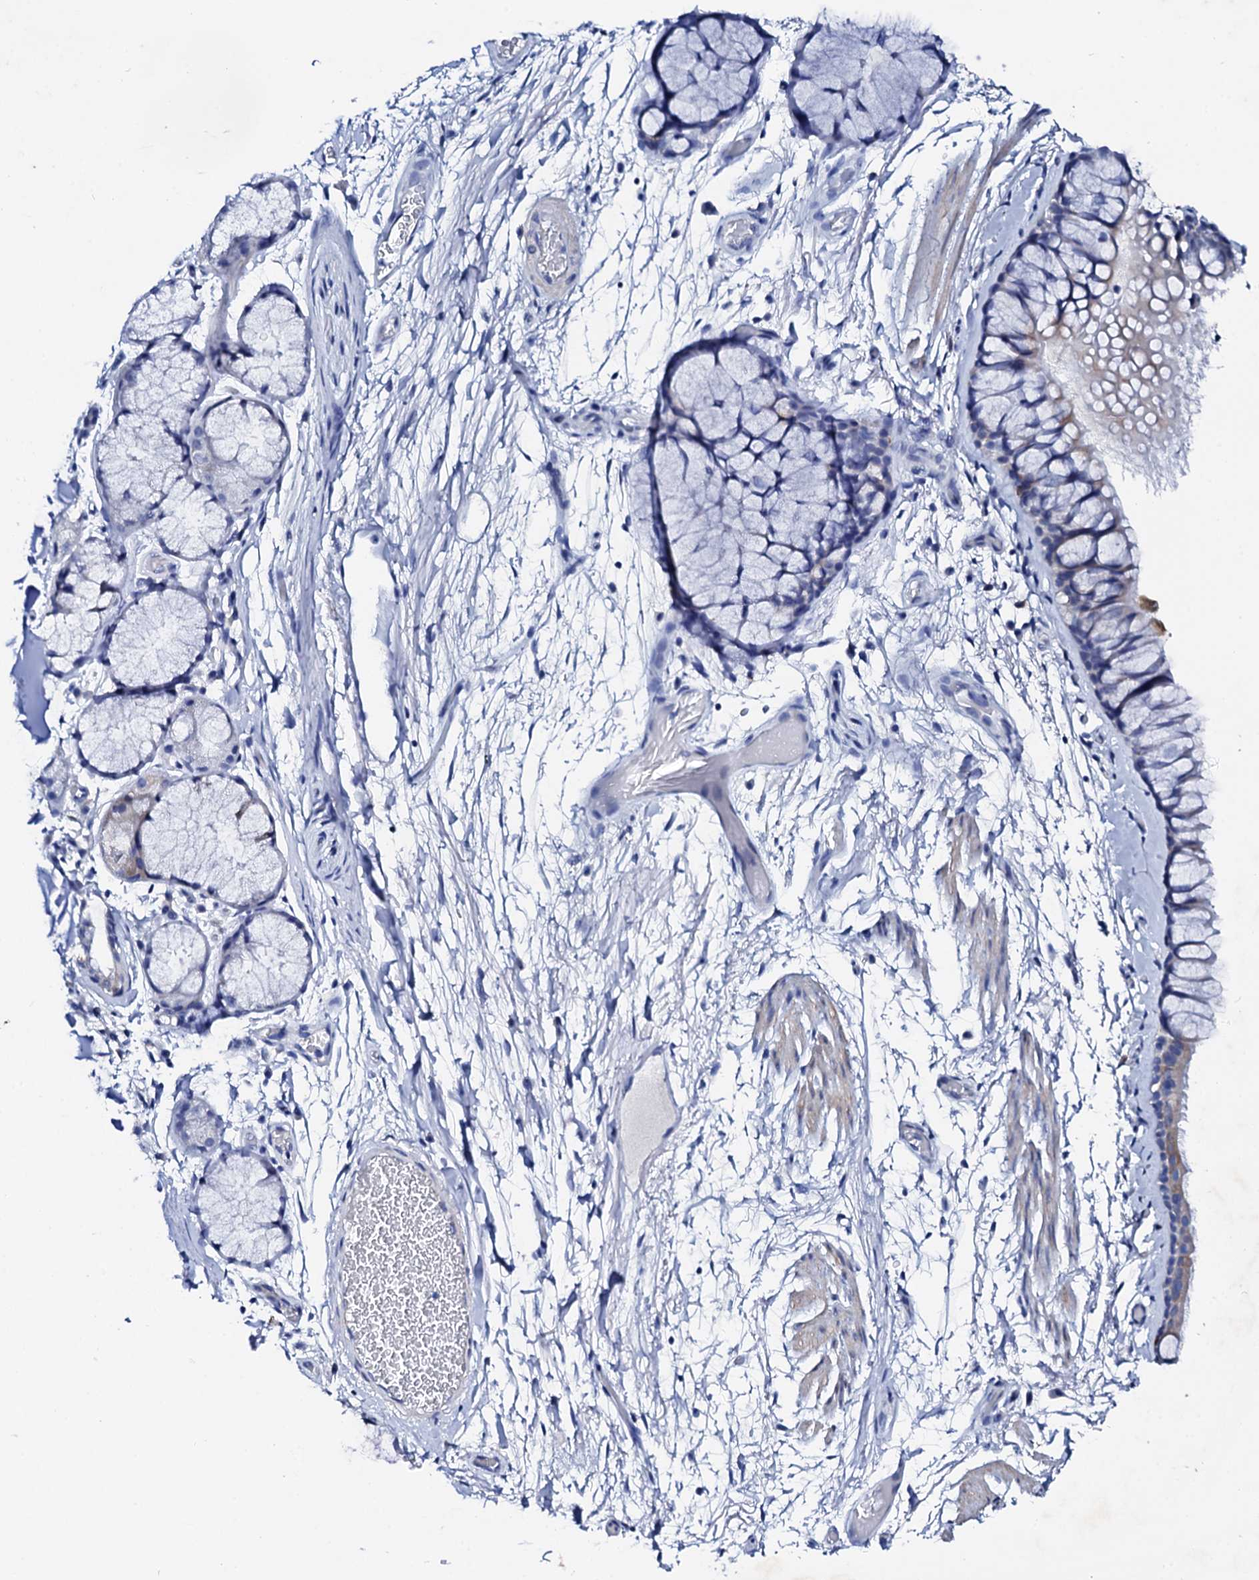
{"staining": {"intensity": "negative", "quantity": "none", "location": "none"}, "tissue": "bronchus", "cell_type": "Respiratory epithelial cells", "image_type": "normal", "snomed": [{"axis": "morphology", "description": "Normal tissue, NOS"}, {"axis": "topography", "description": "Bronchus"}], "caption": "The histopathology image exhibits no staining of respiratory epithelial cells in benign bronchus. Brightfield microscopy of immunohistochemistry (IHC) stained with DAB (3,3'-diaminobenzidine) (brown) and hematoxylin (blue), captured at high magnification.", "gene": "GLB1L3", "patient": {"sex": "male", "age": 65}}